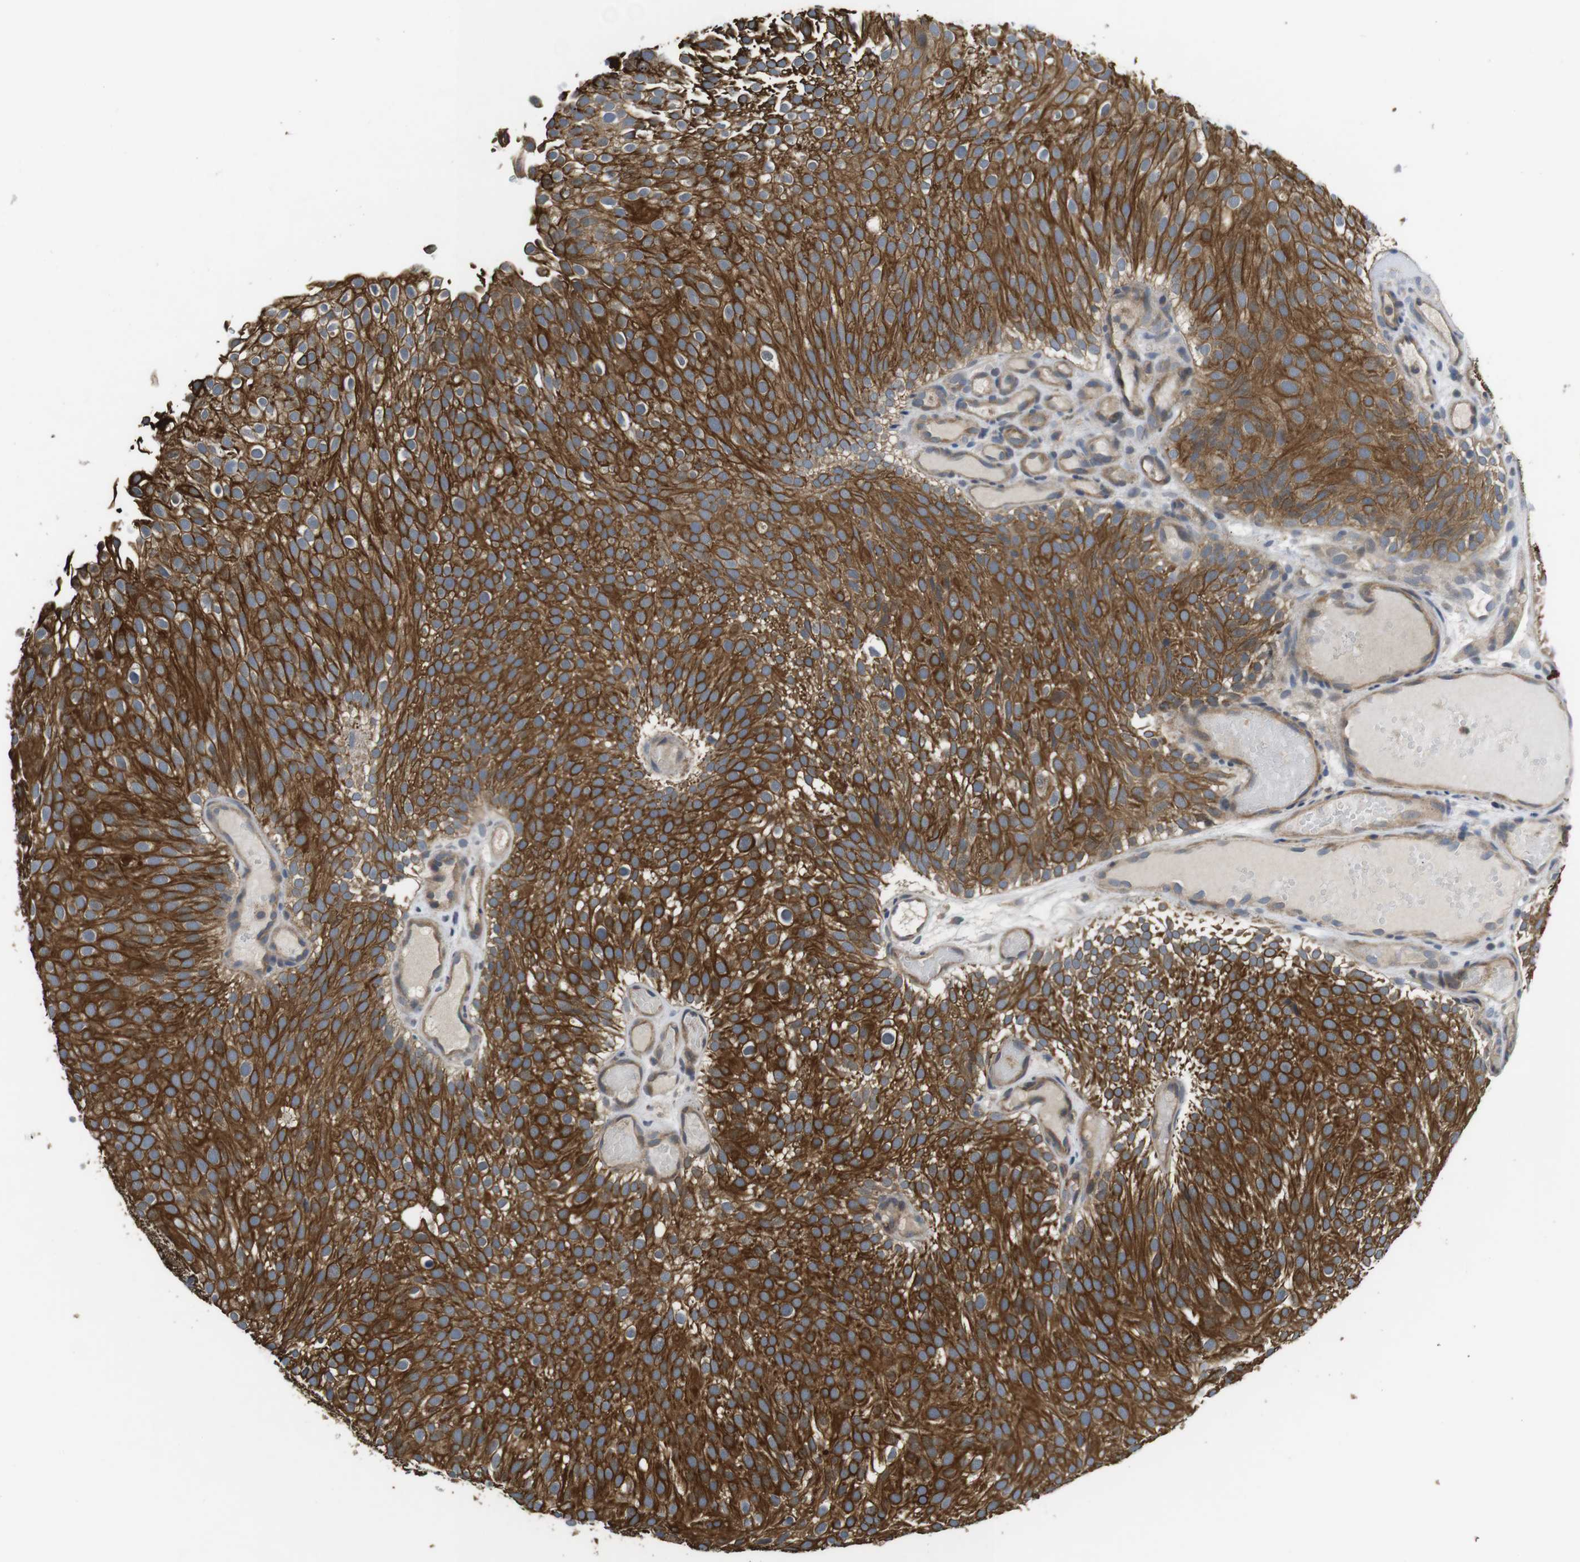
{"staining": {"intensity": "moderate", "quantity": ">75%", "location": "cytoplasmic/membranous"}, "tissue": "urothelial cancer", "cell_type": "Tumor cells", "image_type": "cancer", "snomed": [{"axis": "morphology", "description": "Urothelial carcinoma, Low grade"}, {"axis": "topography", "description": "Urinary bladder"}], "caption": "The immunohistochemical stain highlights moderate cytoplasmic/membranous positivity in tumor cells of urothelial cancer tissue.", "gene": "ADGRL3", "patient": {"sex": "male", "age": 78}}